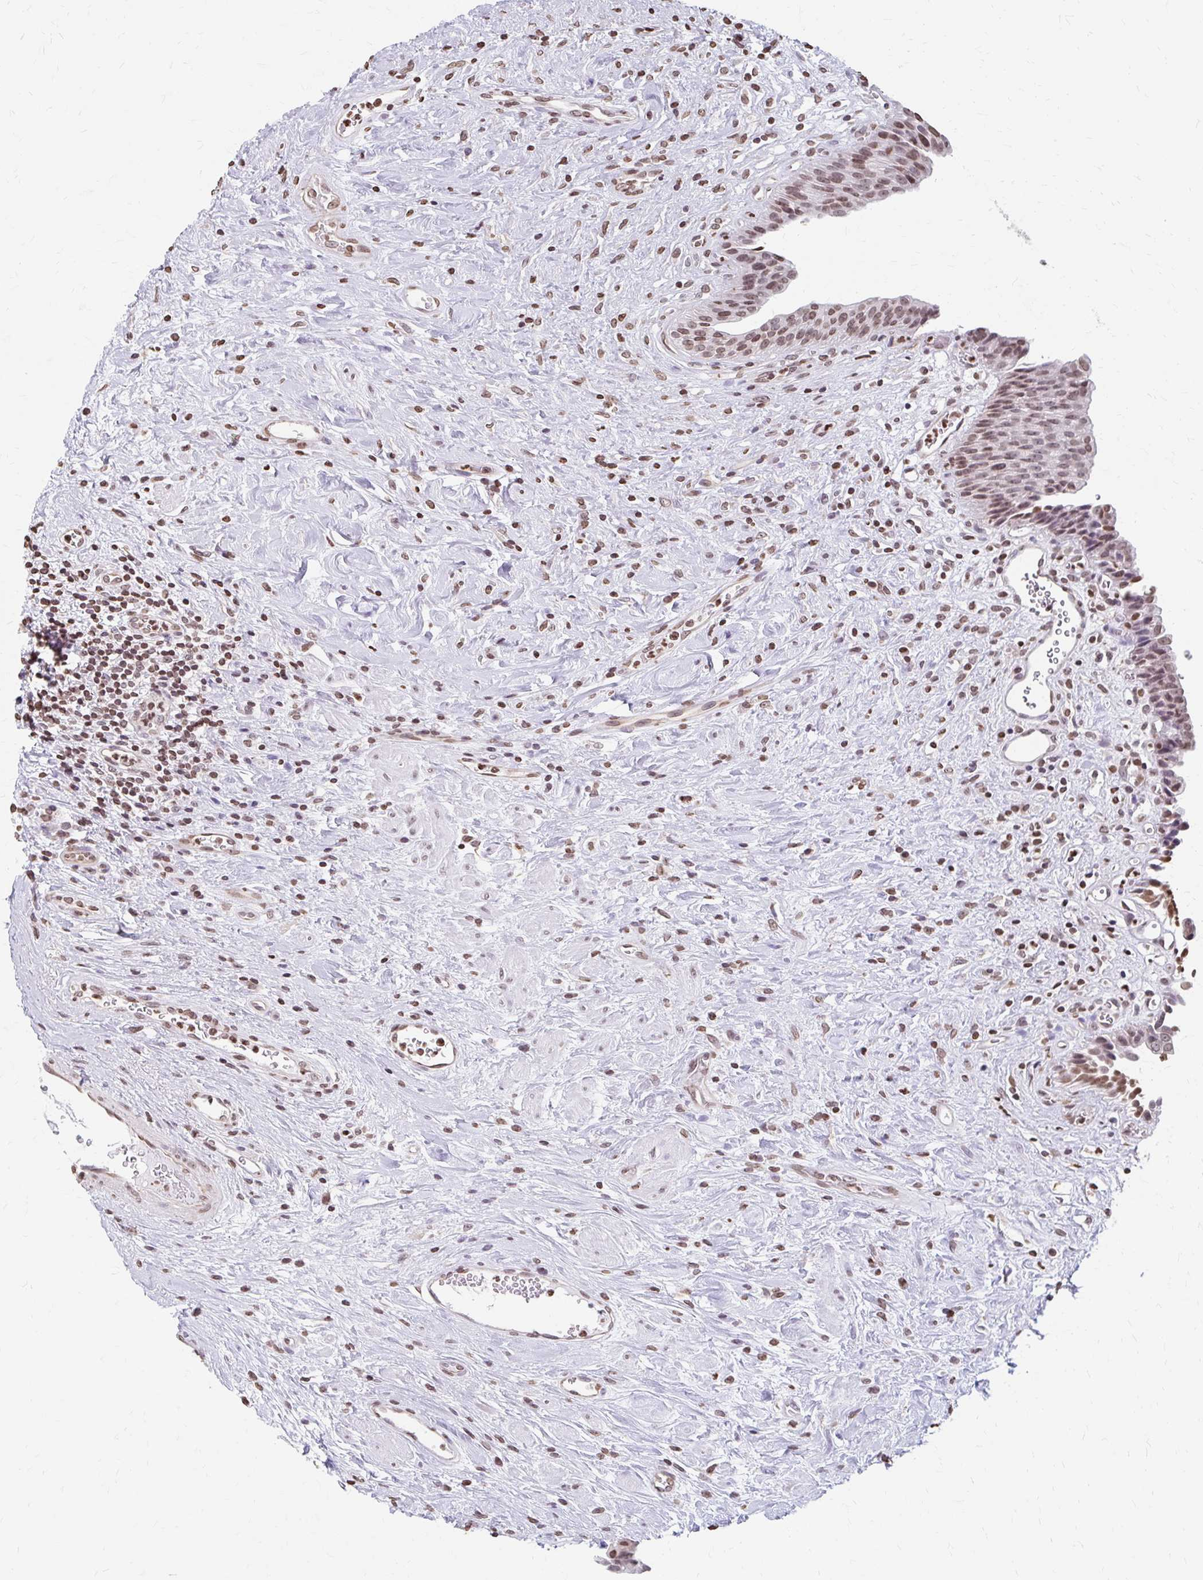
{"staining": {"intensity": "moderate", "quantity": ">75%", "location": "nuclear"}, "tissue": "urinary bladder", "cell_type": "Urothelial cells", "image_type": "normal", "snomed": [{"axis": "morphology", "description": "Normal tissue, NOS"}, {"axis": "topography", "description": "Urinary bladder"}], "caption": "High-power microscopy captured an immunohistochemistry (IHC) micrograph of normal urinary bladder, revealing moderate nuclear expression in about >75% of urothelial cells.", "gene": "ORC3", "patient": {"sex": "female", "age": 56}}